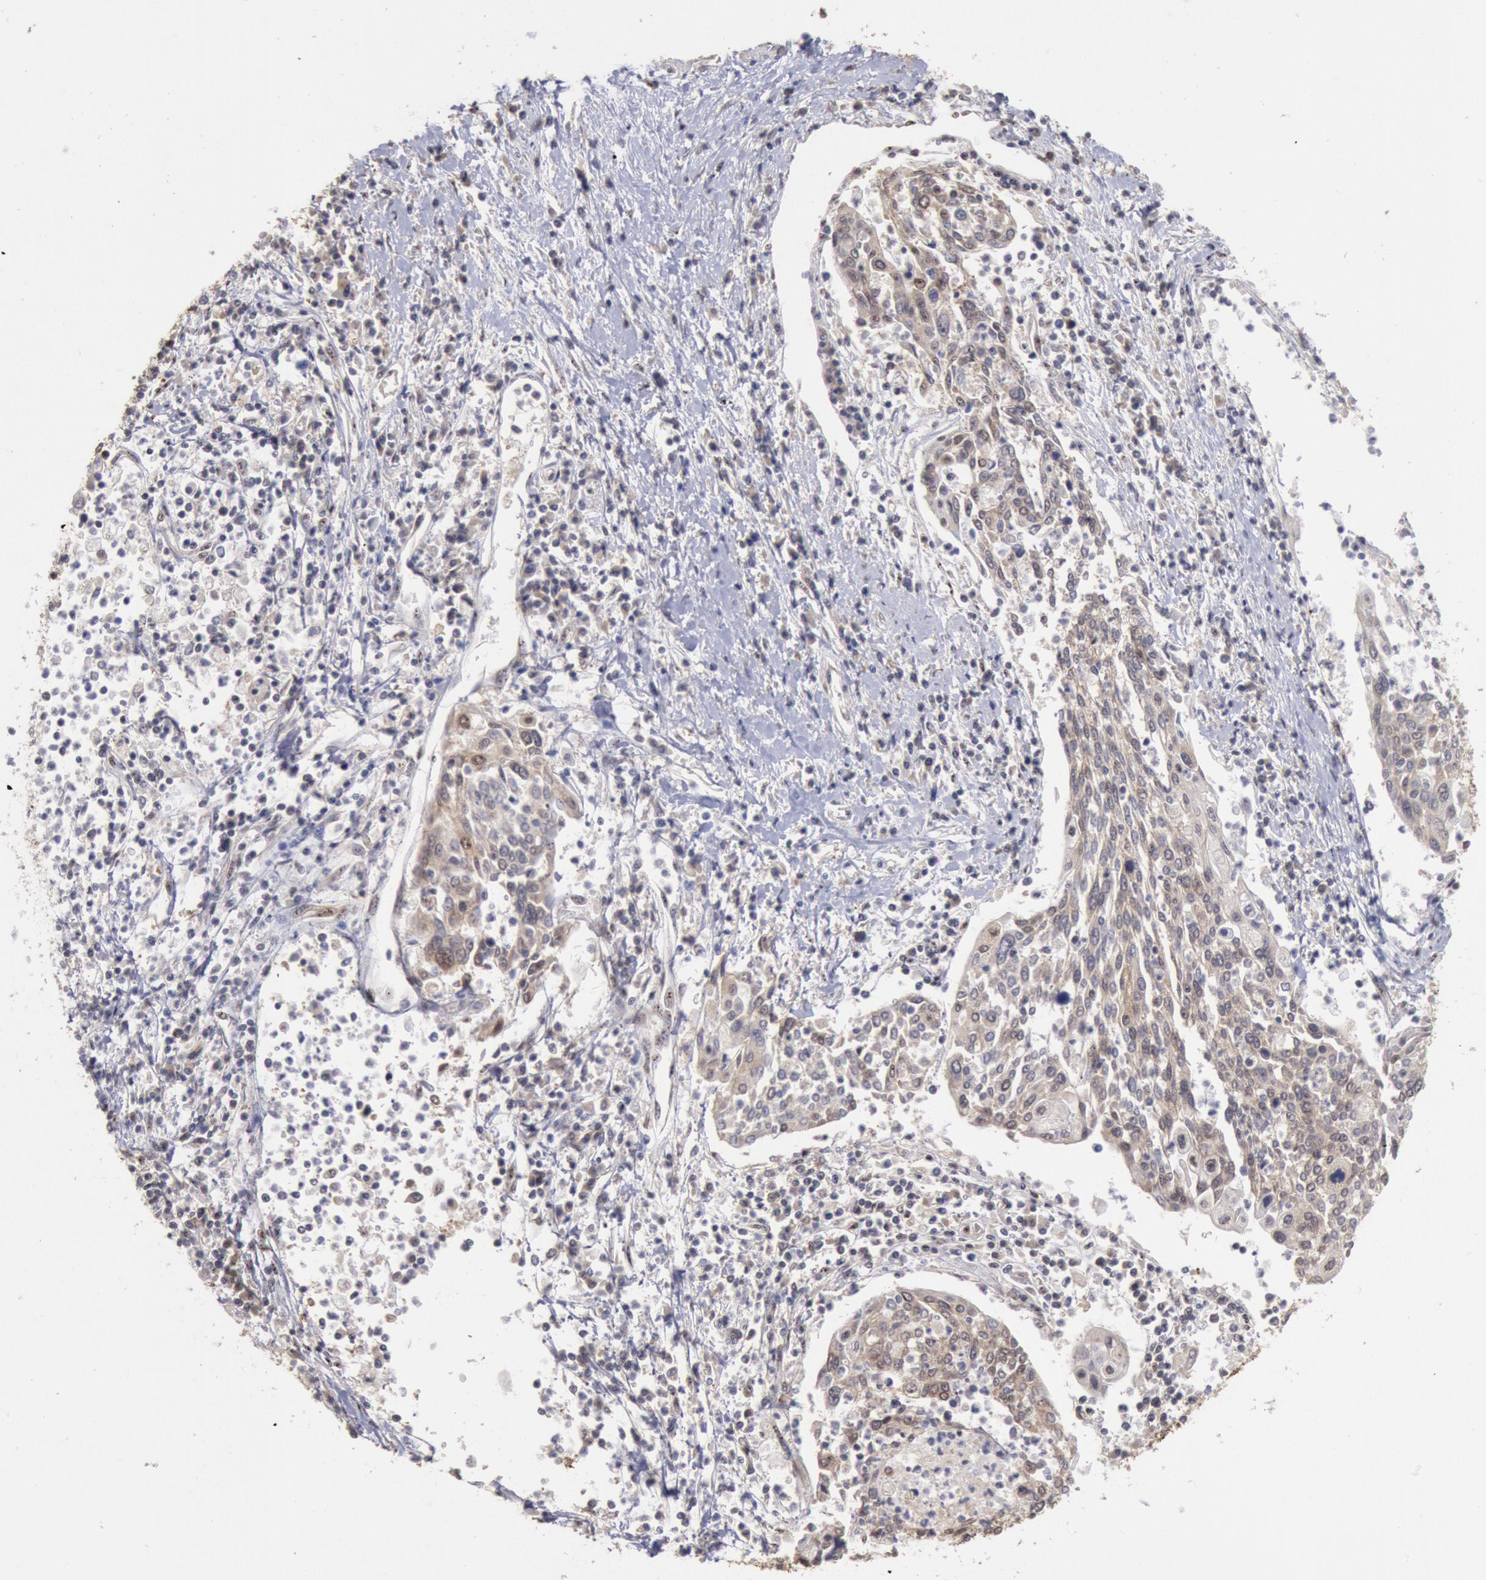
{"staining": {"intensity": "moderate", "quantity": "25%-75%", "location": "cytoplasmic/membranous,nuclear"}, "tissue": "cervical cancer", "cell_type": "Tumor cells", "image_type": "cancer", "snomed": [{"axis": "morphology", "description": "Squamous cell carcinoma, NOS"}, {"axis": "topography", "description": "Cervix"}], "caption": "A medium amount of moderate cytoplasmic/membranous and nuclear staining is identified in about 25%-75% of tumor cells in cervical squamous cell carcinoma tissue.", "gene": "STX17", "patient": {"sex": "female", "age": 40}}